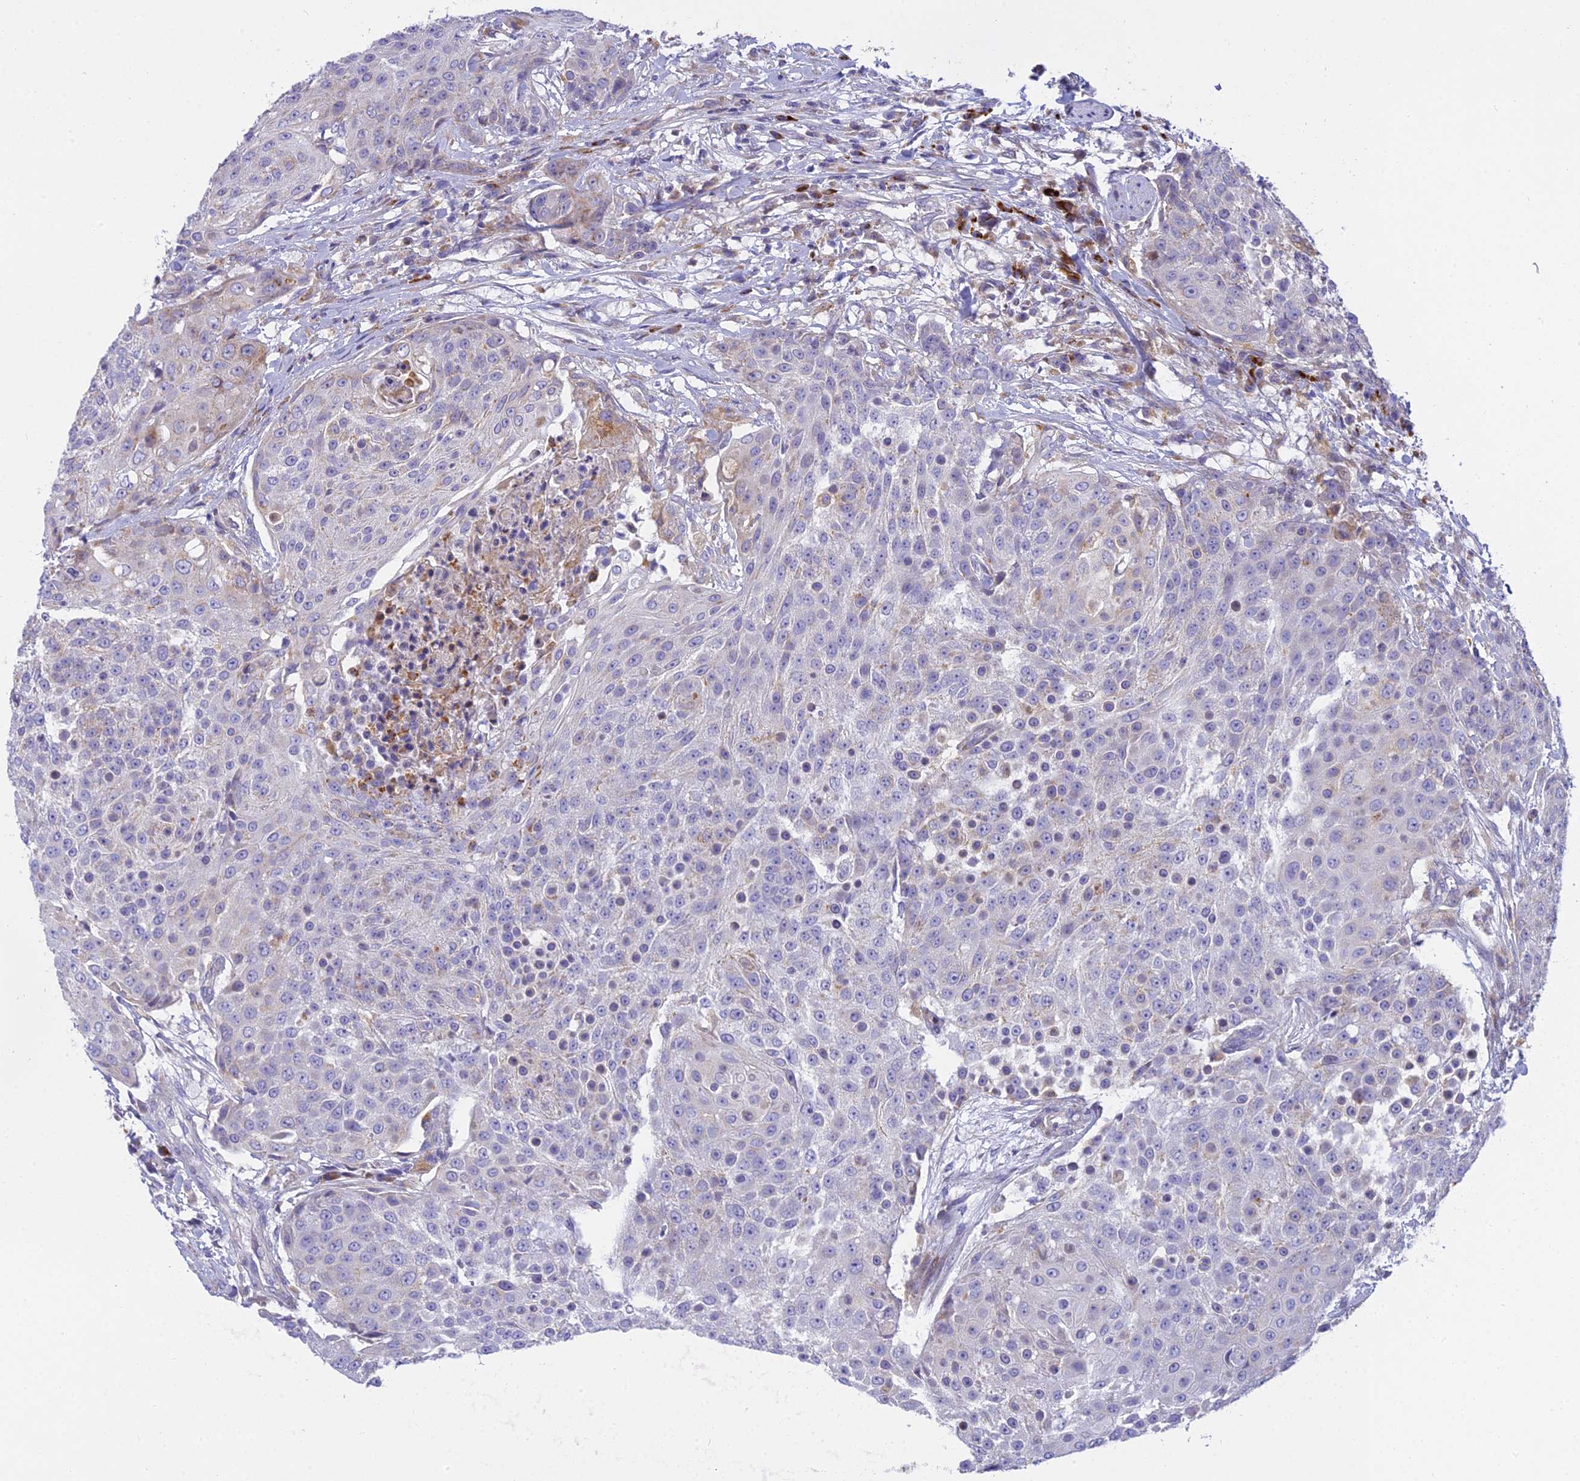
{"staining": {"intensity": "moderate", "quantity": "<25%", "location": "cytoplasmic/membranous"}, "tissue": "urothelial cancer", "cell_type": "Tumor cells", "image_type": "cancer", "snomed": [{"axis": "morphology", "description": "Urothelial carcinoma, High grade"}, {"axis": "topography", "description": "Urinary bladder"}], "caption": "Moderate cytoplasmic/membranous expression is identified in about <25% of tumor cells in urothelial carcinoma (high-grade).", "gene": "CLCN7", "patient": {"sex": "female", "age": 63}}